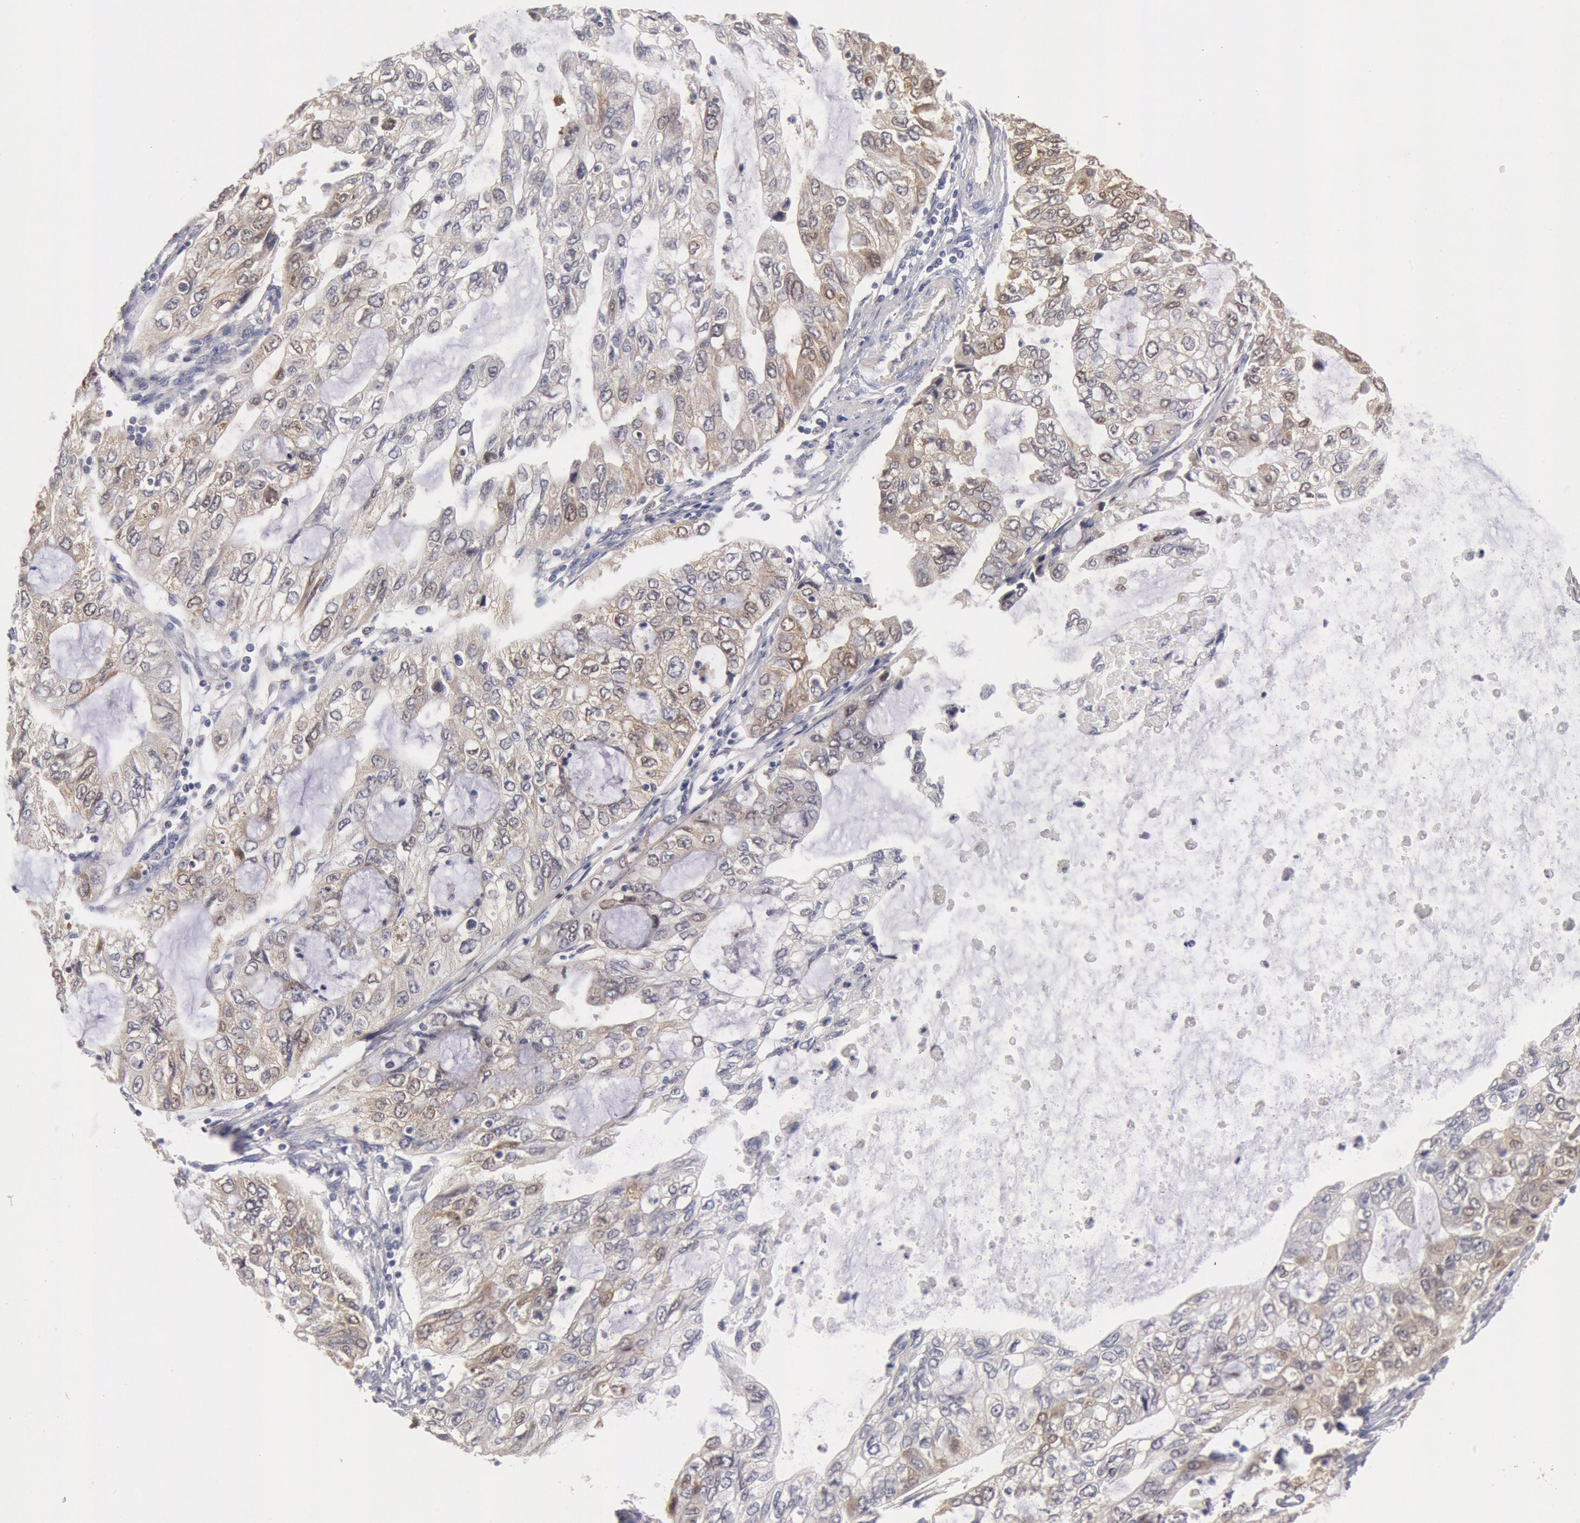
{"staining": {"intensity": "weak", "quantity": "25%-75%", "location": "cytoplasmic/membranous"}, "tissue": "stomach cancer", "cell_type": "Tumor cells", "image_type": "cancer", "snomed": [{"axis": "morphology", "description": "Adenocarcinoma, NOS"}, {"axis": "topography", "description": "Stomach, upper"}], "caption": "Immunohistochemistry (IHC) (DAB) staining of stomach cancer (adenocarcinoma) displays weak cytoplasmic/membranous protein staining in approximately 25%-75% of tumor cells.", "gene": "DNAJA1", "patient": {"sex": "female", "age": 52}}